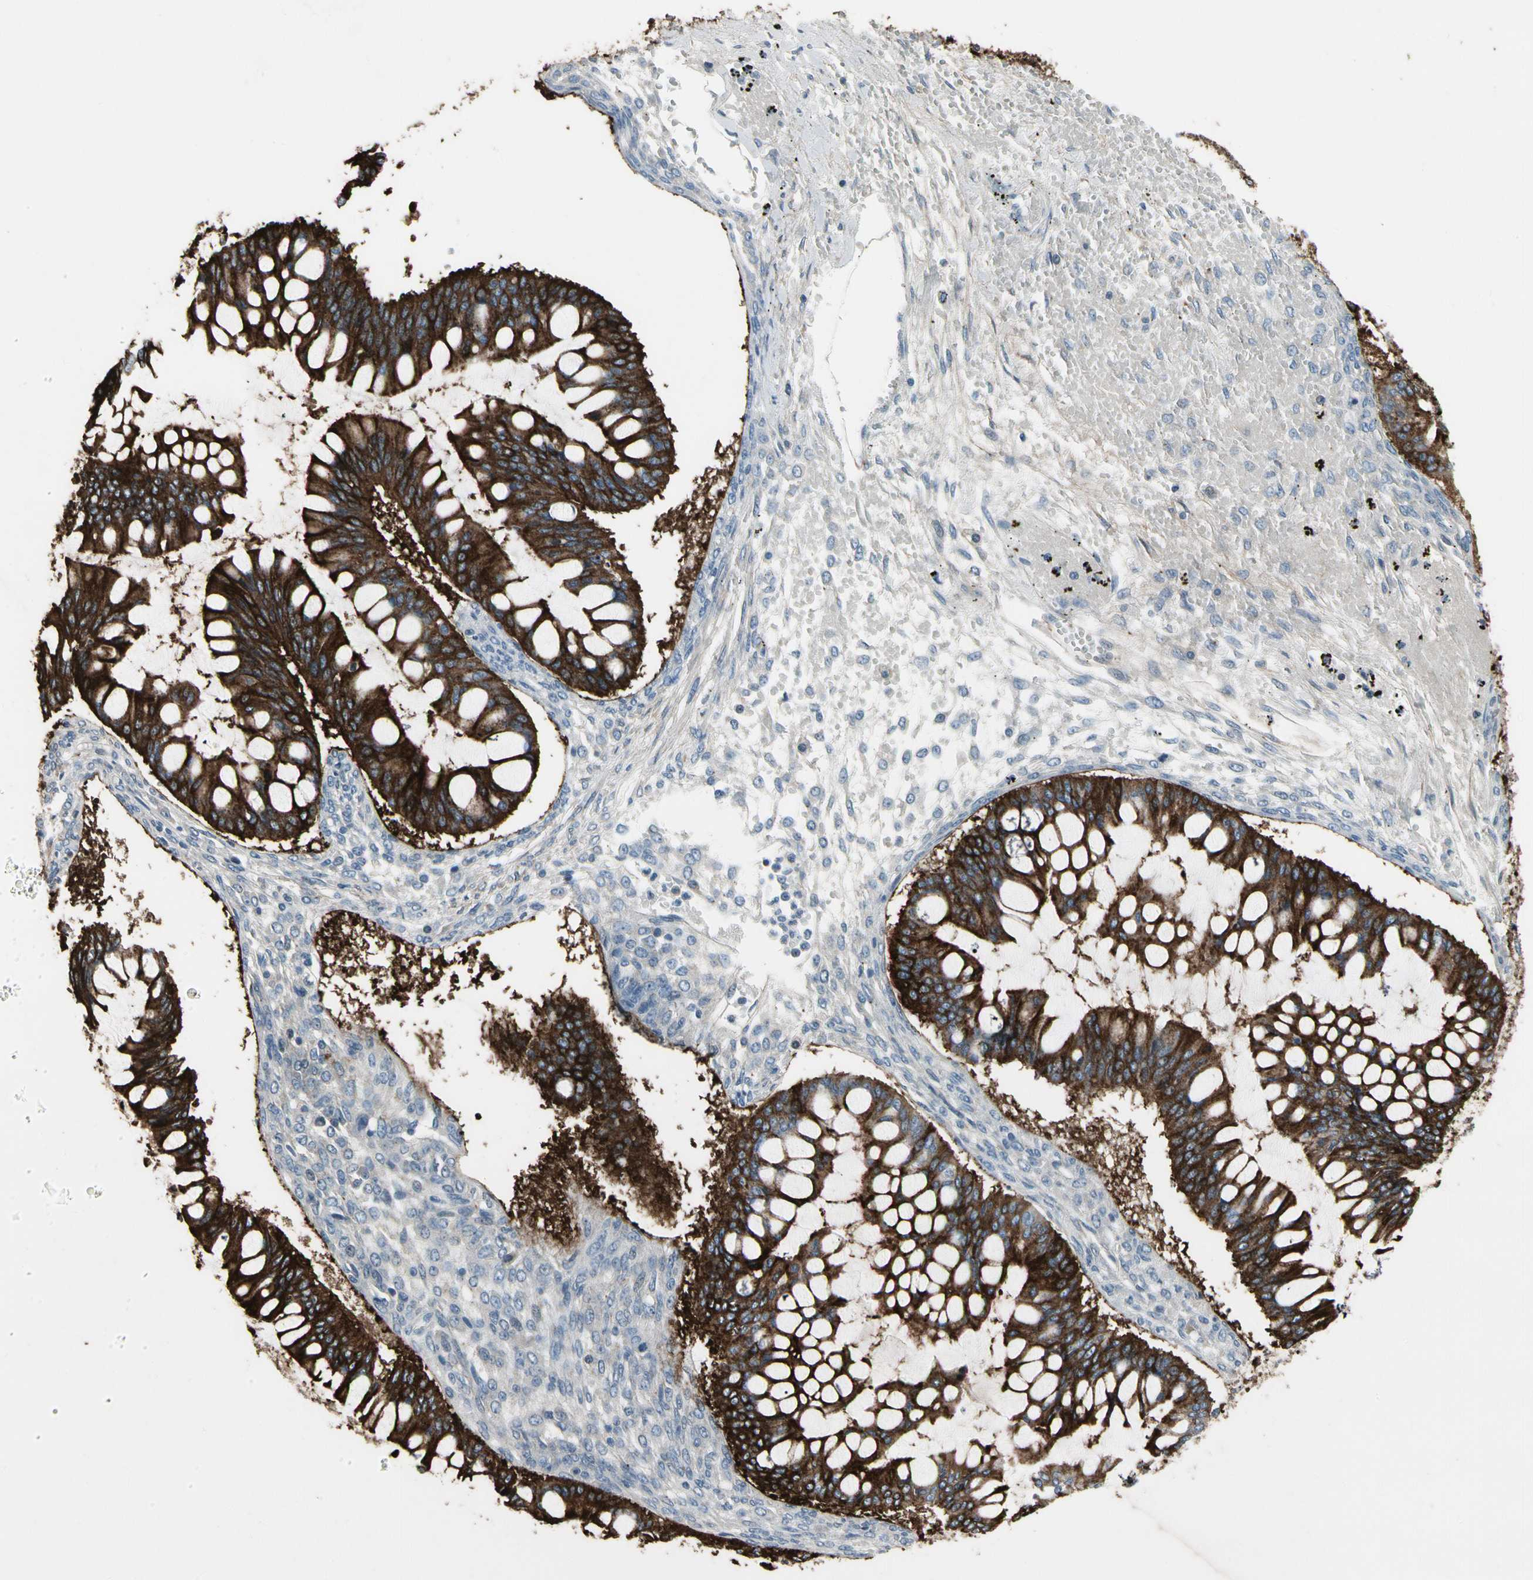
{"staining": {"intensity": "strong", "quantity": ">75%", "location": "cytoplasmic/membranous"}, "tissue": "ovarian cancer", "cell_type": "Tumor cells", "image_type": "cancer", "snomed": [{"axis": "morphology", "description": "Cystadenocarcinoma, mucinous, NOS"}, {"axis": "topography", "description": "Ovary"}], "caption": "IHC photomicrograph of human mucinous cystadenocarcinoma (ovarian) stained for a protein (brown), which shows high levels of strong cytoplasmic/membranous staining in approximately >75% of tumor cells.", "gene": "PIGR", "patient": {"sex": "female", "age": 73}}